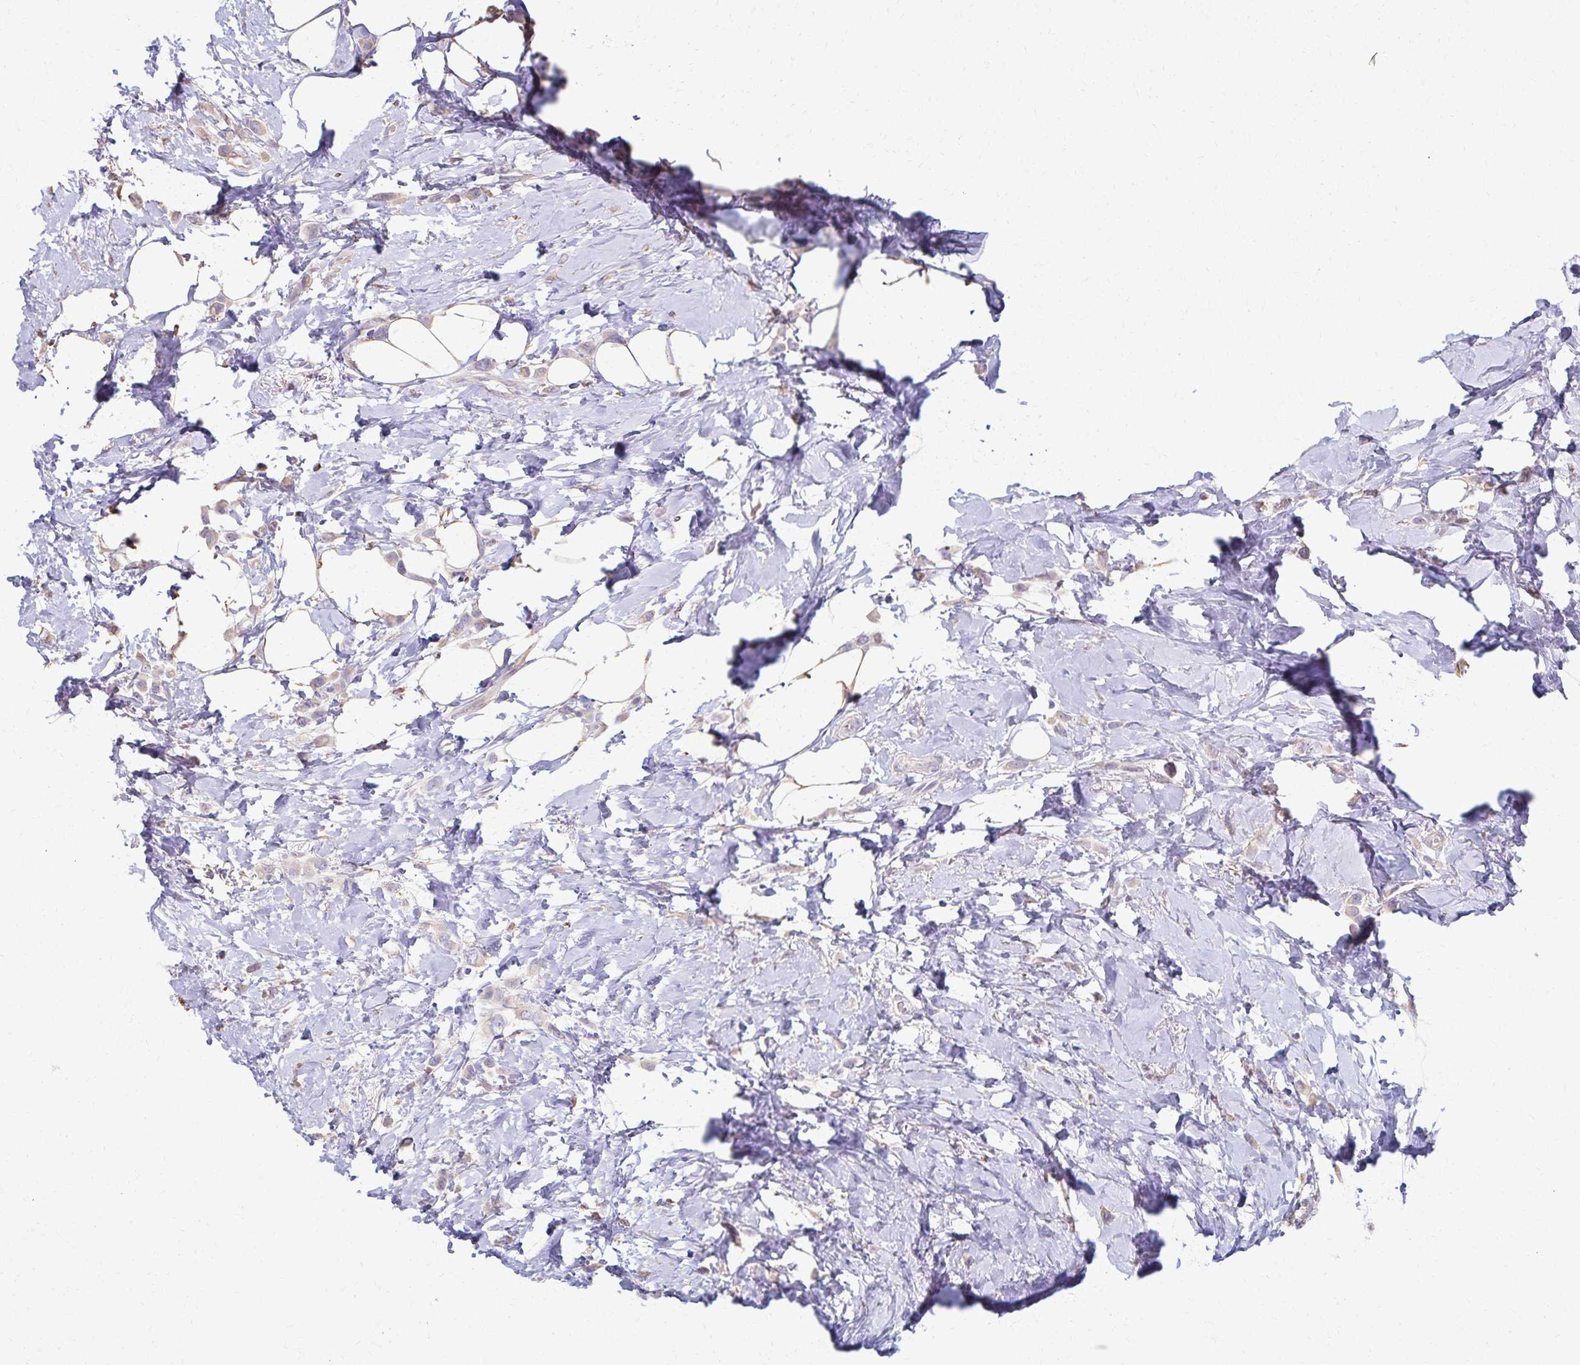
{"staining": {"intensity": "weak", "quantity": "25%-75%", "location": "cytoplasmic/membranous"}, "tissue": "breast cancer", "cell_type": "Tumor cells", "image_type": "cancer", "snomed": [{"axis": "morphology", "description": "Lobular carcinoma"}, {"axis": "topography", "description": "Breast"}], "caption": "Breast cancer tissue exhibits weak cytoplasmic/membranous staining in approximately 25%-75% of tumor cells", "gene": "KISS1", "patient": {"sex": "female", "age": 66}}